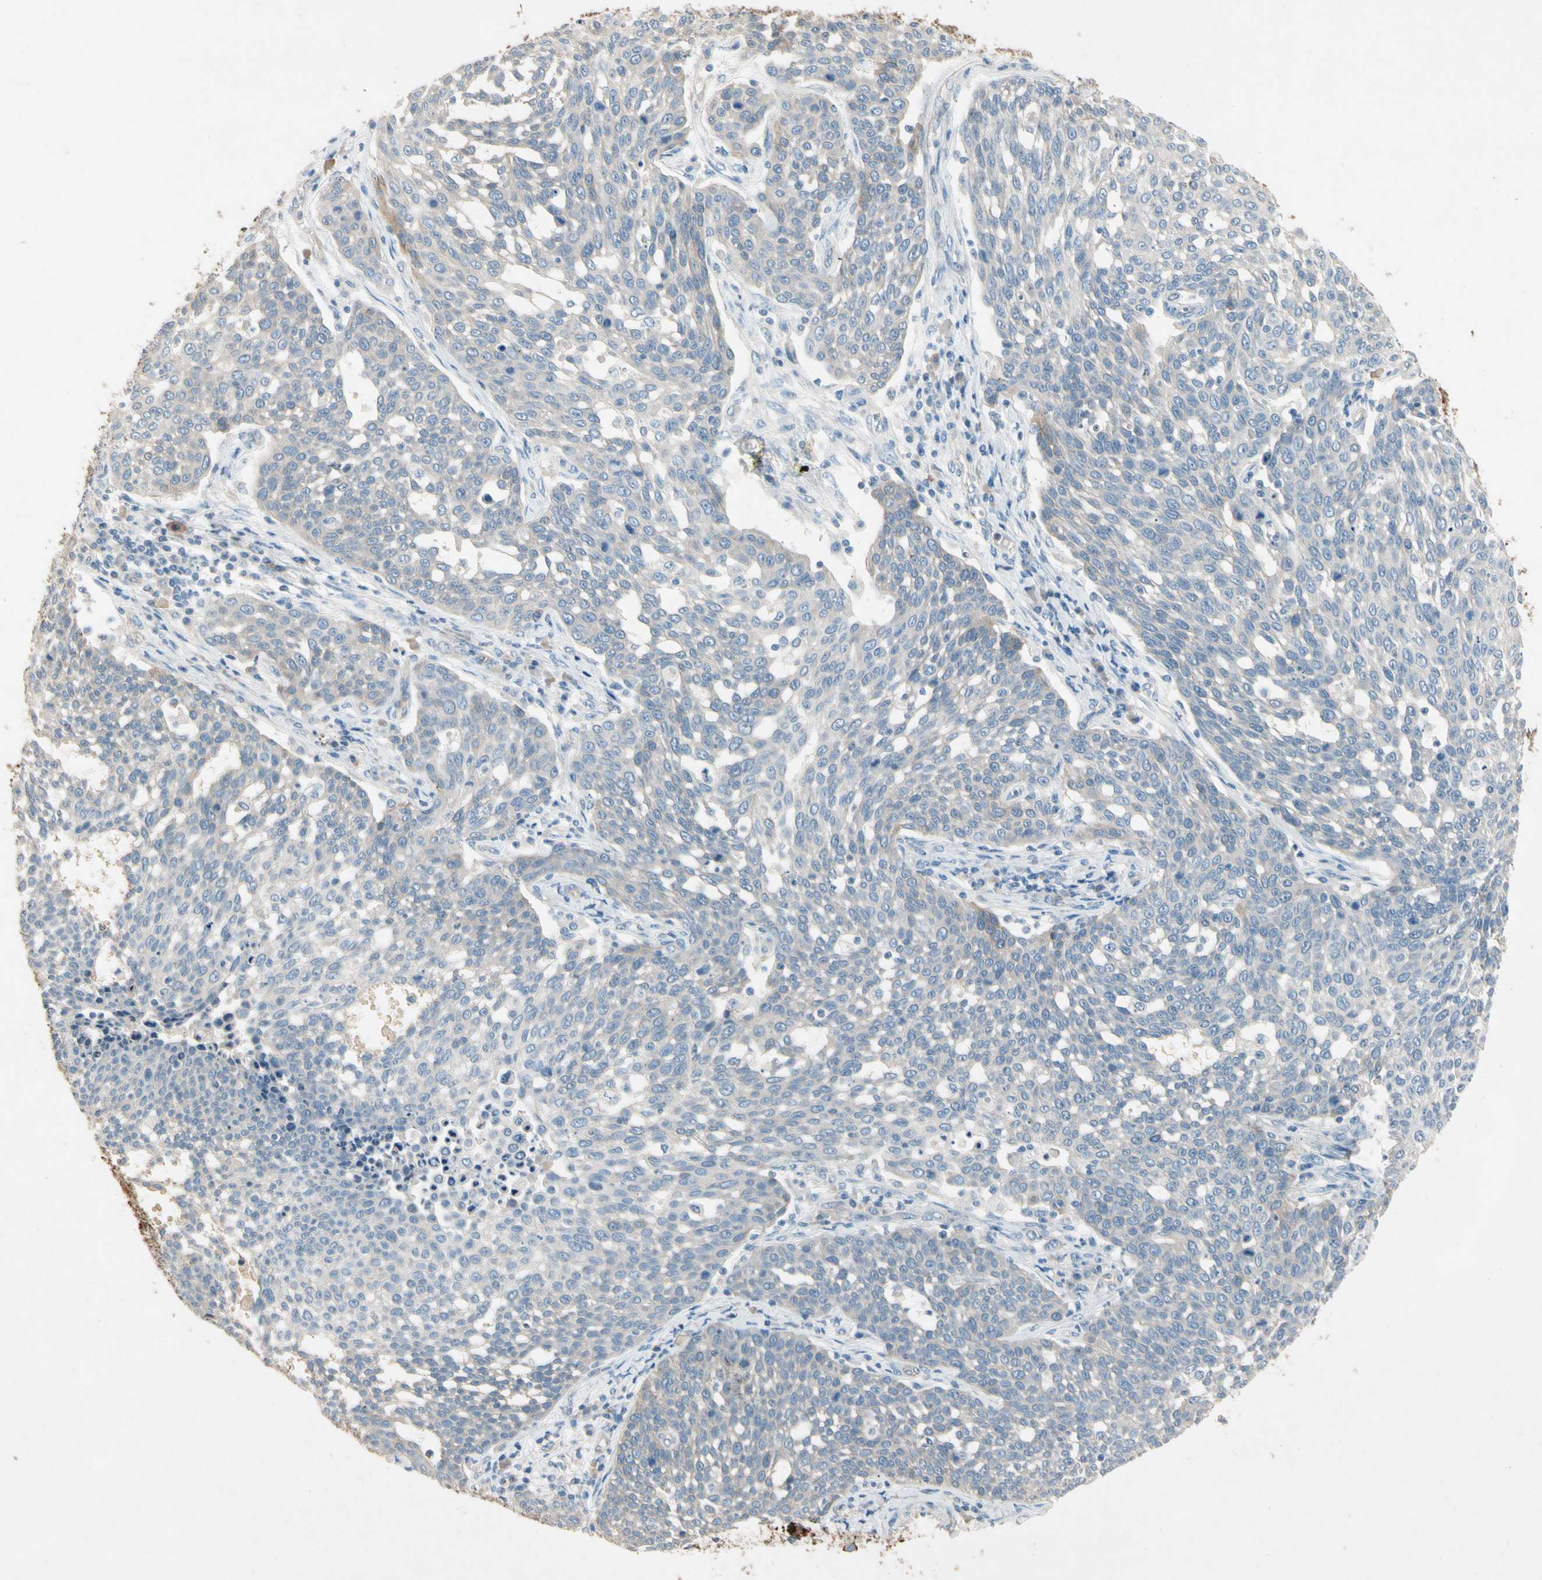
{"staining": {"intensity": "weak", "quantity": "<25%", "location": "cytoplasmic/membranous"}, "tissue": "cervical cancer", "cell_type": "Tumor cells", "image_type": "cancer", "snomed": [{"axis": "morphology", "description": "Squamous cell carcinoma, NOS"}, {"axis": "topography", "description": "Cervix"}], "caption": "This histopathology image is of cervical cancer (squamous cell carcinoma) stained with IHC to label a protein in brown with the nuclei are counter-stained blue. There is no positivity in tumor cells. (Stains: DAB immunohistochemistry with hematoxylin counter stain, Microscopy: brightfield microscopy at high magnification).", "gene": "ITGA3", "patient": {"sex": "female", "age": 34}}